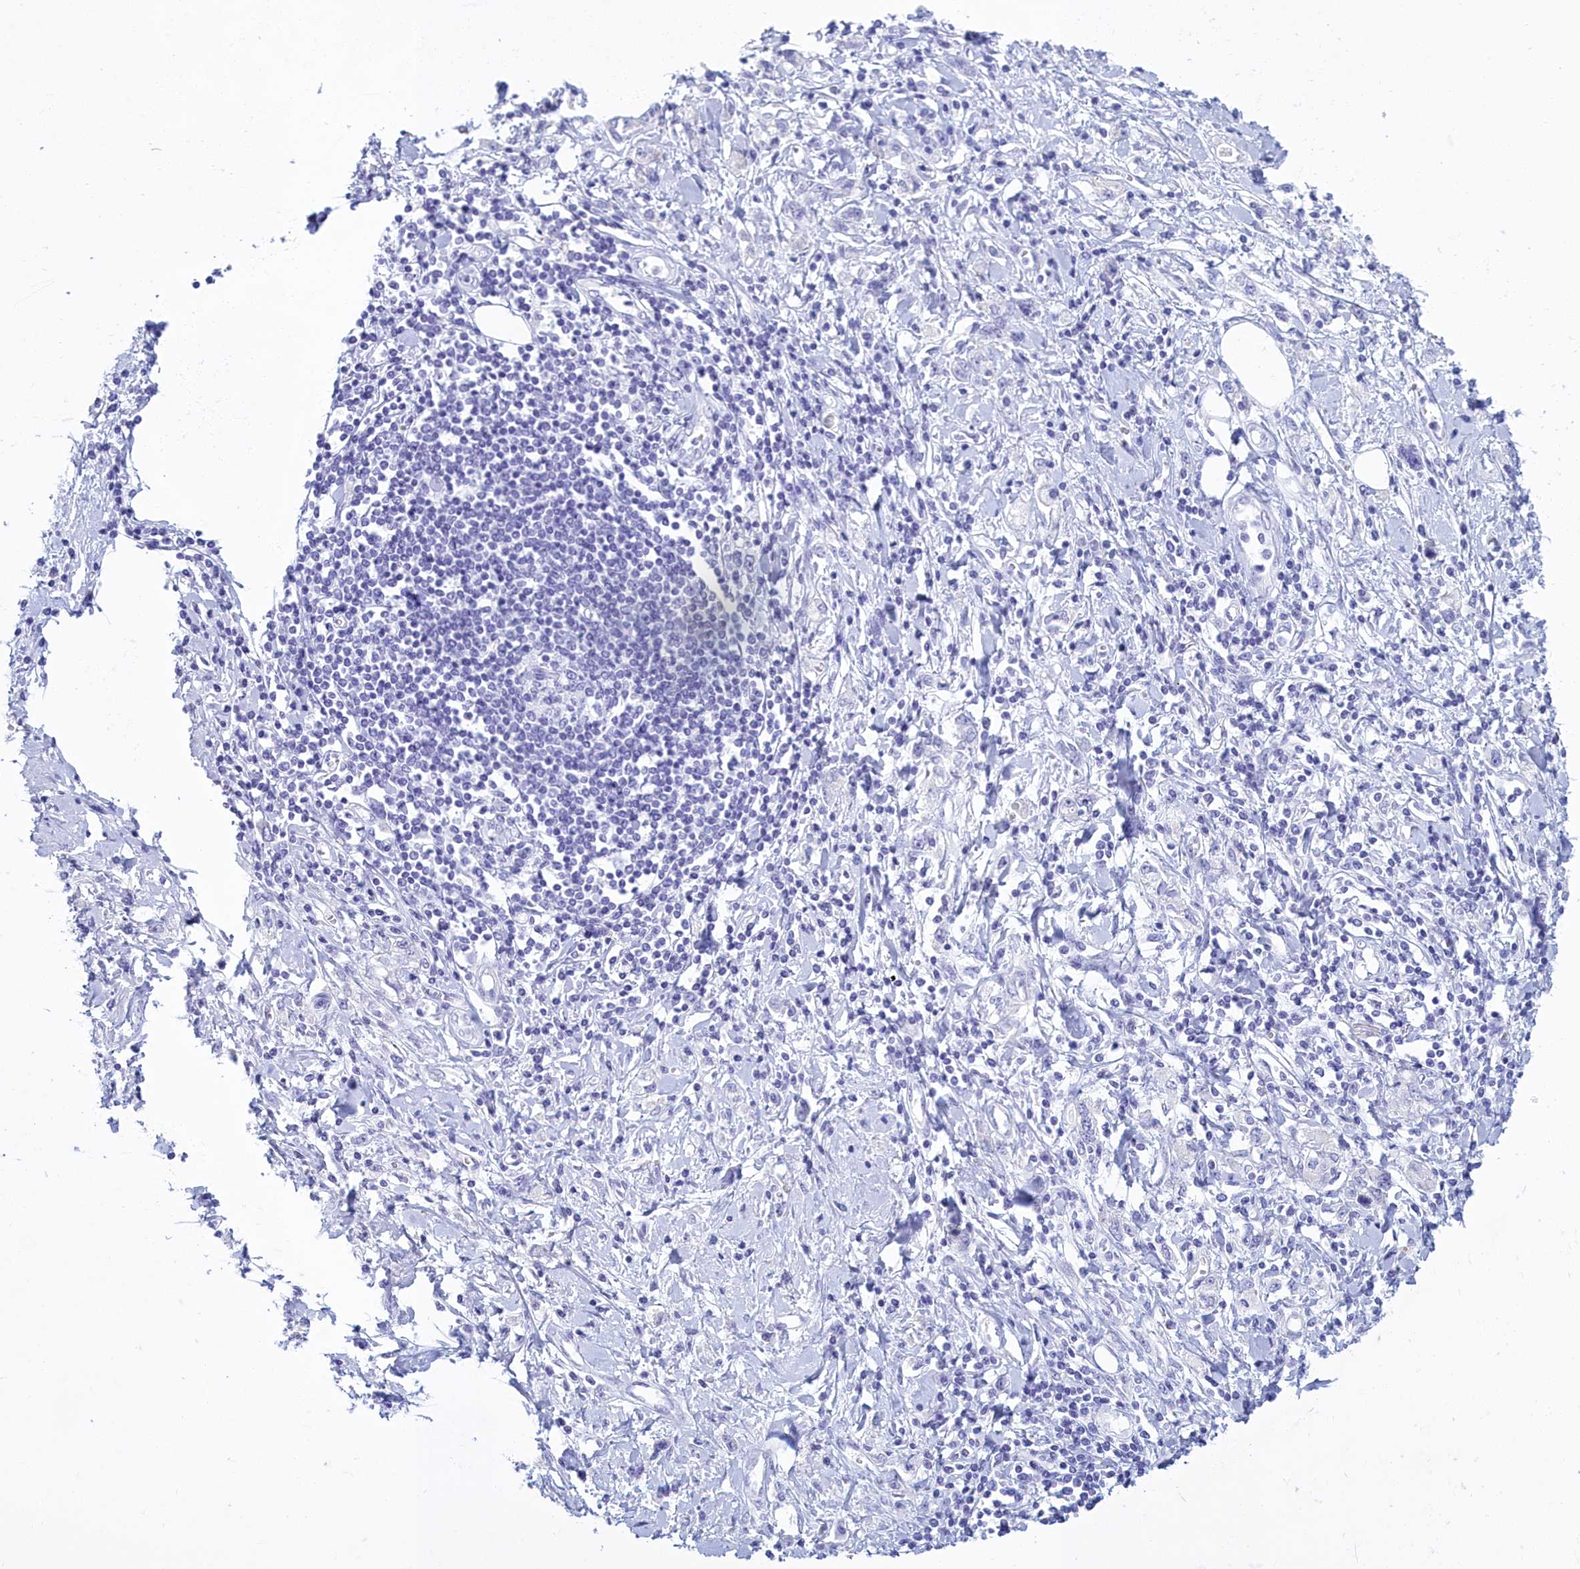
{"staining": {"intensity": "negative", "quantity": "none", "location": "none"}, "tissue": "stomach cancer", "cell_type": "Tumor cells", "image_type": "cancer", "snomed": [{"axis": "morphology", "description": "Adenocarcinoma, NOS"}, {"axis": "topography", "description": "Stomach"}], "caption": "Immunohistochemistry histopathology image of neoplastic tissue: stomach adenocarcinoma stained with DAB (3,3'-diaminobenzidine) demonstrates no significant protein expression in tumor cells.", "gene": "TMEM97", "patient": {"sex": "female", "age": 76}}